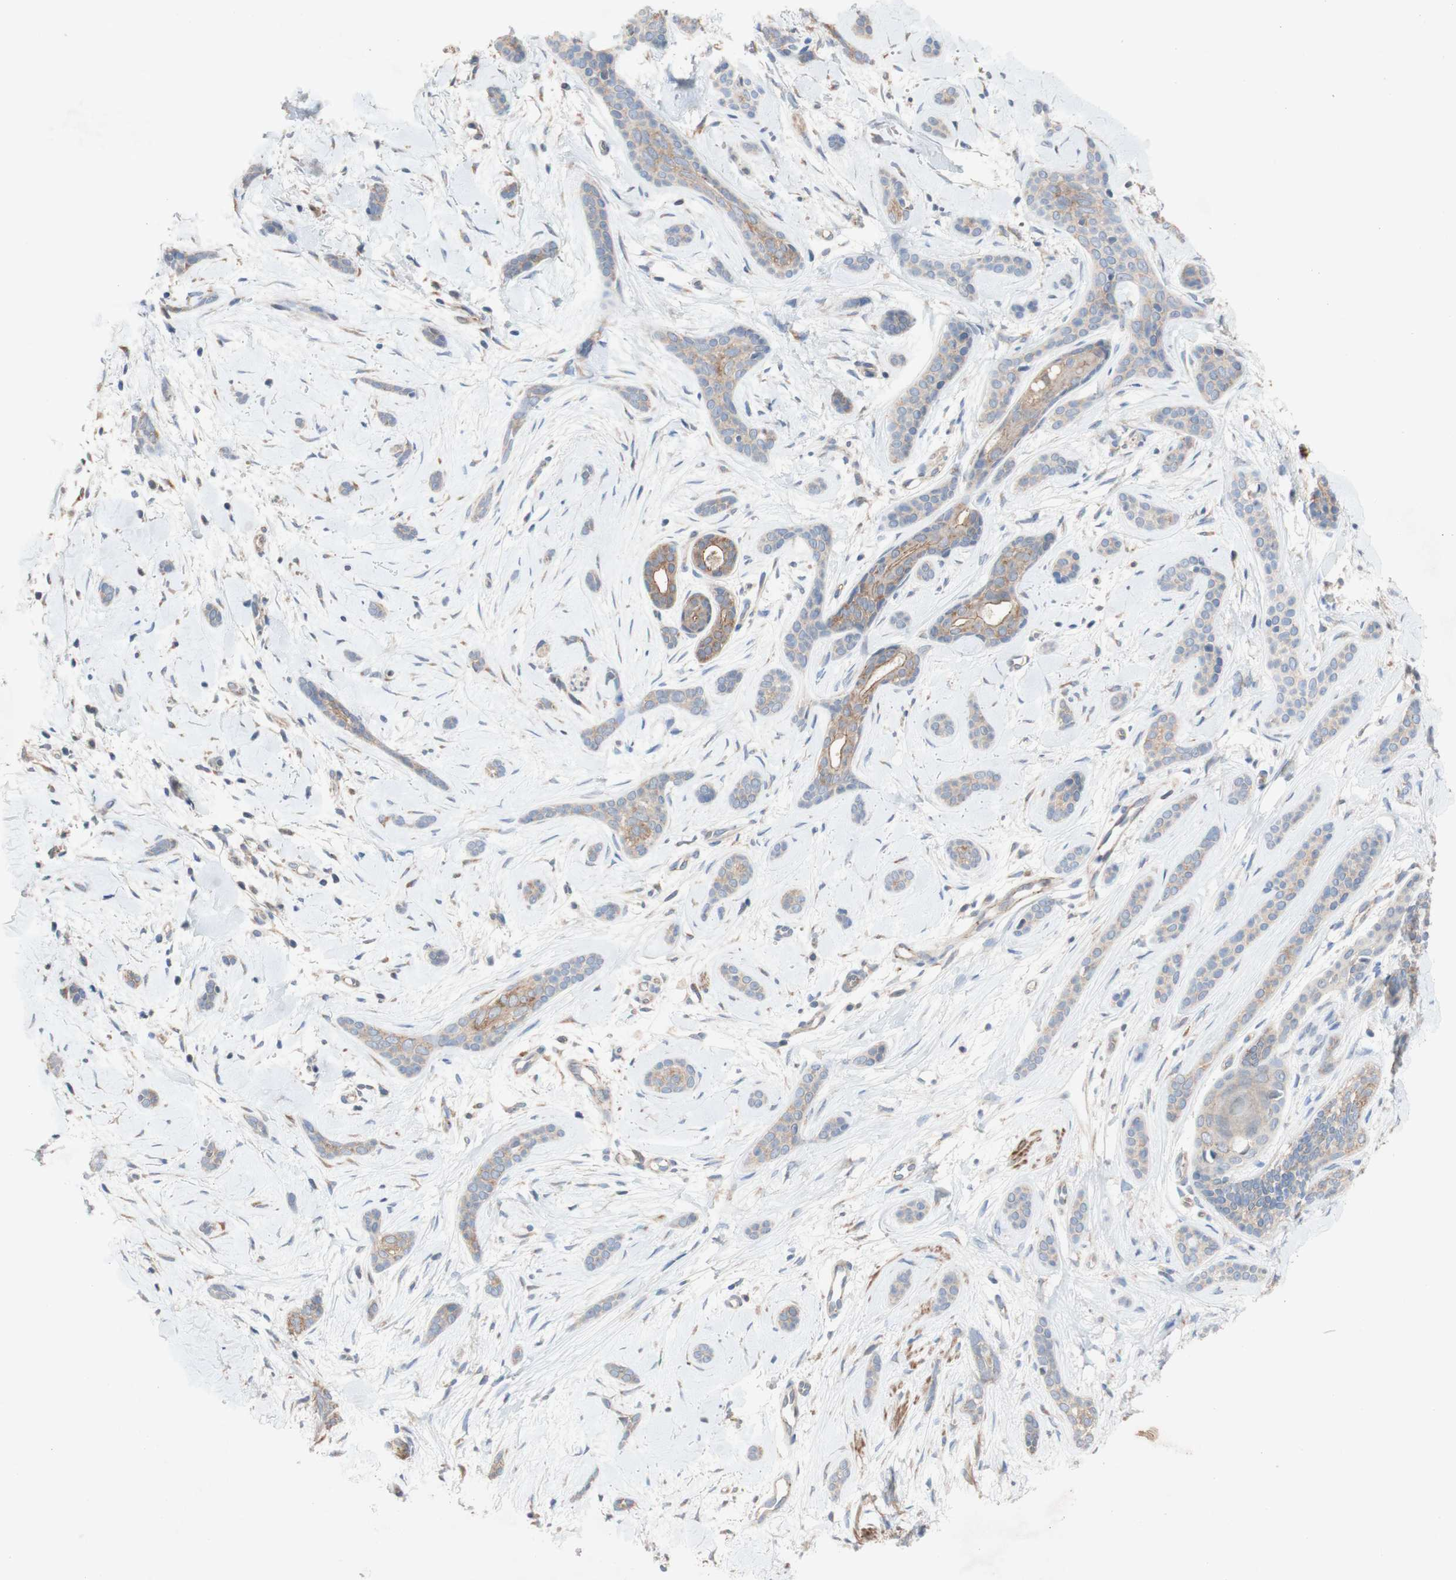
{"staining": {"intensity": "weak", "quantity": ">75%", "location": "cytoplasmic/membranous"}, "tissue": "skin cancer", "cell_type": "Tumor cells", "image_type": "cancer", "snomed": [{"axis": "morphology", "description": "Basal cell carcinoma"}, {"axis": "morphology", "description": "Adnexal tumor, benign"}, {"axis": "topography", "description": "Skin"}], "caption": "A high-resolution photomicrograph shows immunohistochemistry staining of skin benign adnexal tumor, which demonstrates weak cytoplasmic/membranous expression in about >75% of tumor cells. Nuclei are stained in blue.", "gene": "PDGFB", "patient": {"sex": "female", "age": 42}}